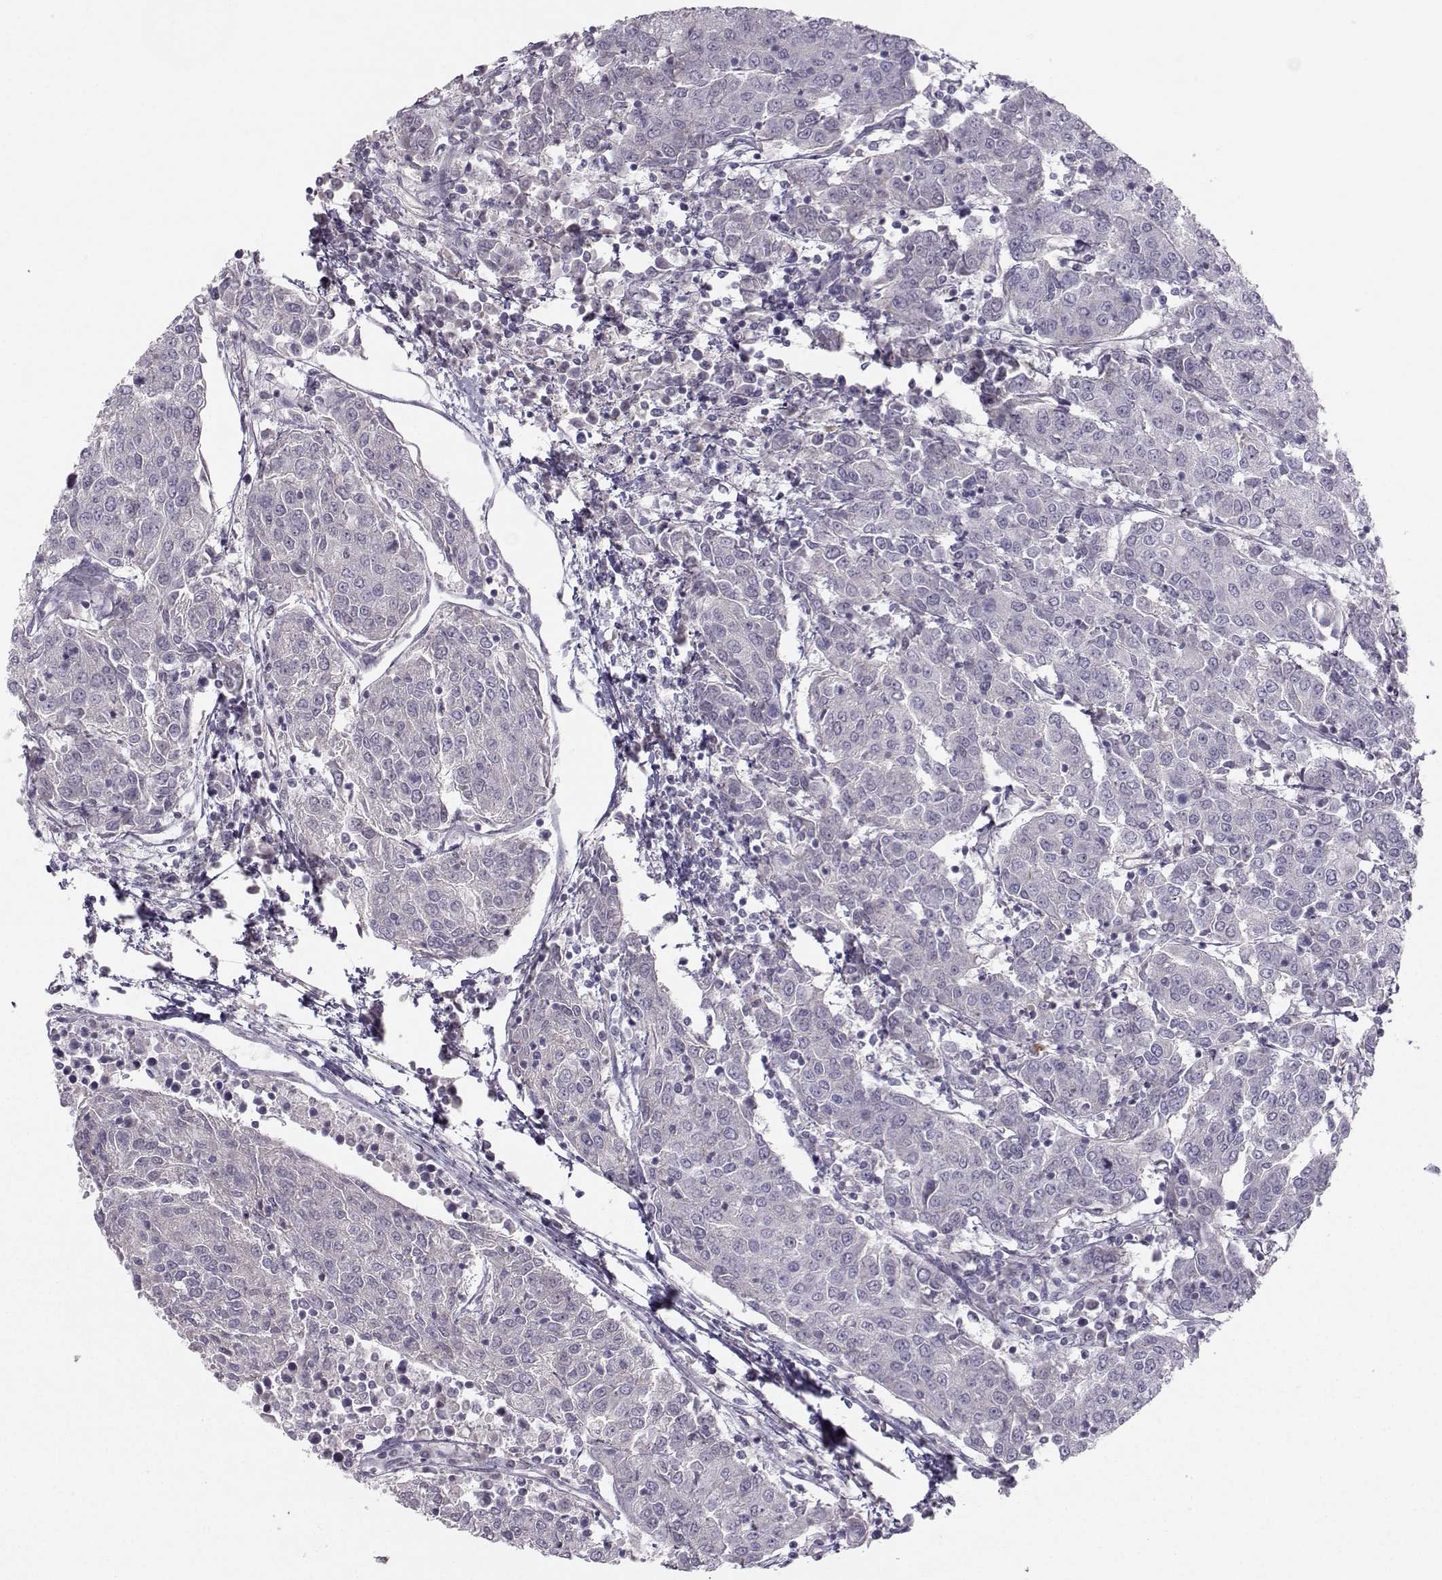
{"staining": {"intensity": "negative", "quantity": "none", "location": "none"}, "tissue": "urothelial cancer", "cell_type": "Tumor cells", "image_type": "cancer", "snomed": [{"axis": "morphology", "description": "Urothelial carcinoma, High grade"}, {"axis": "topography", "description": "Urinary bladder"}], "caption": "Immunohistochemistry micrograph of human urothelial cancer stained for a protein (brown), which demonstrates no expression in tumor cells.", "gene": "MAST1", "patient": {"sex": "female", "age": 85}}